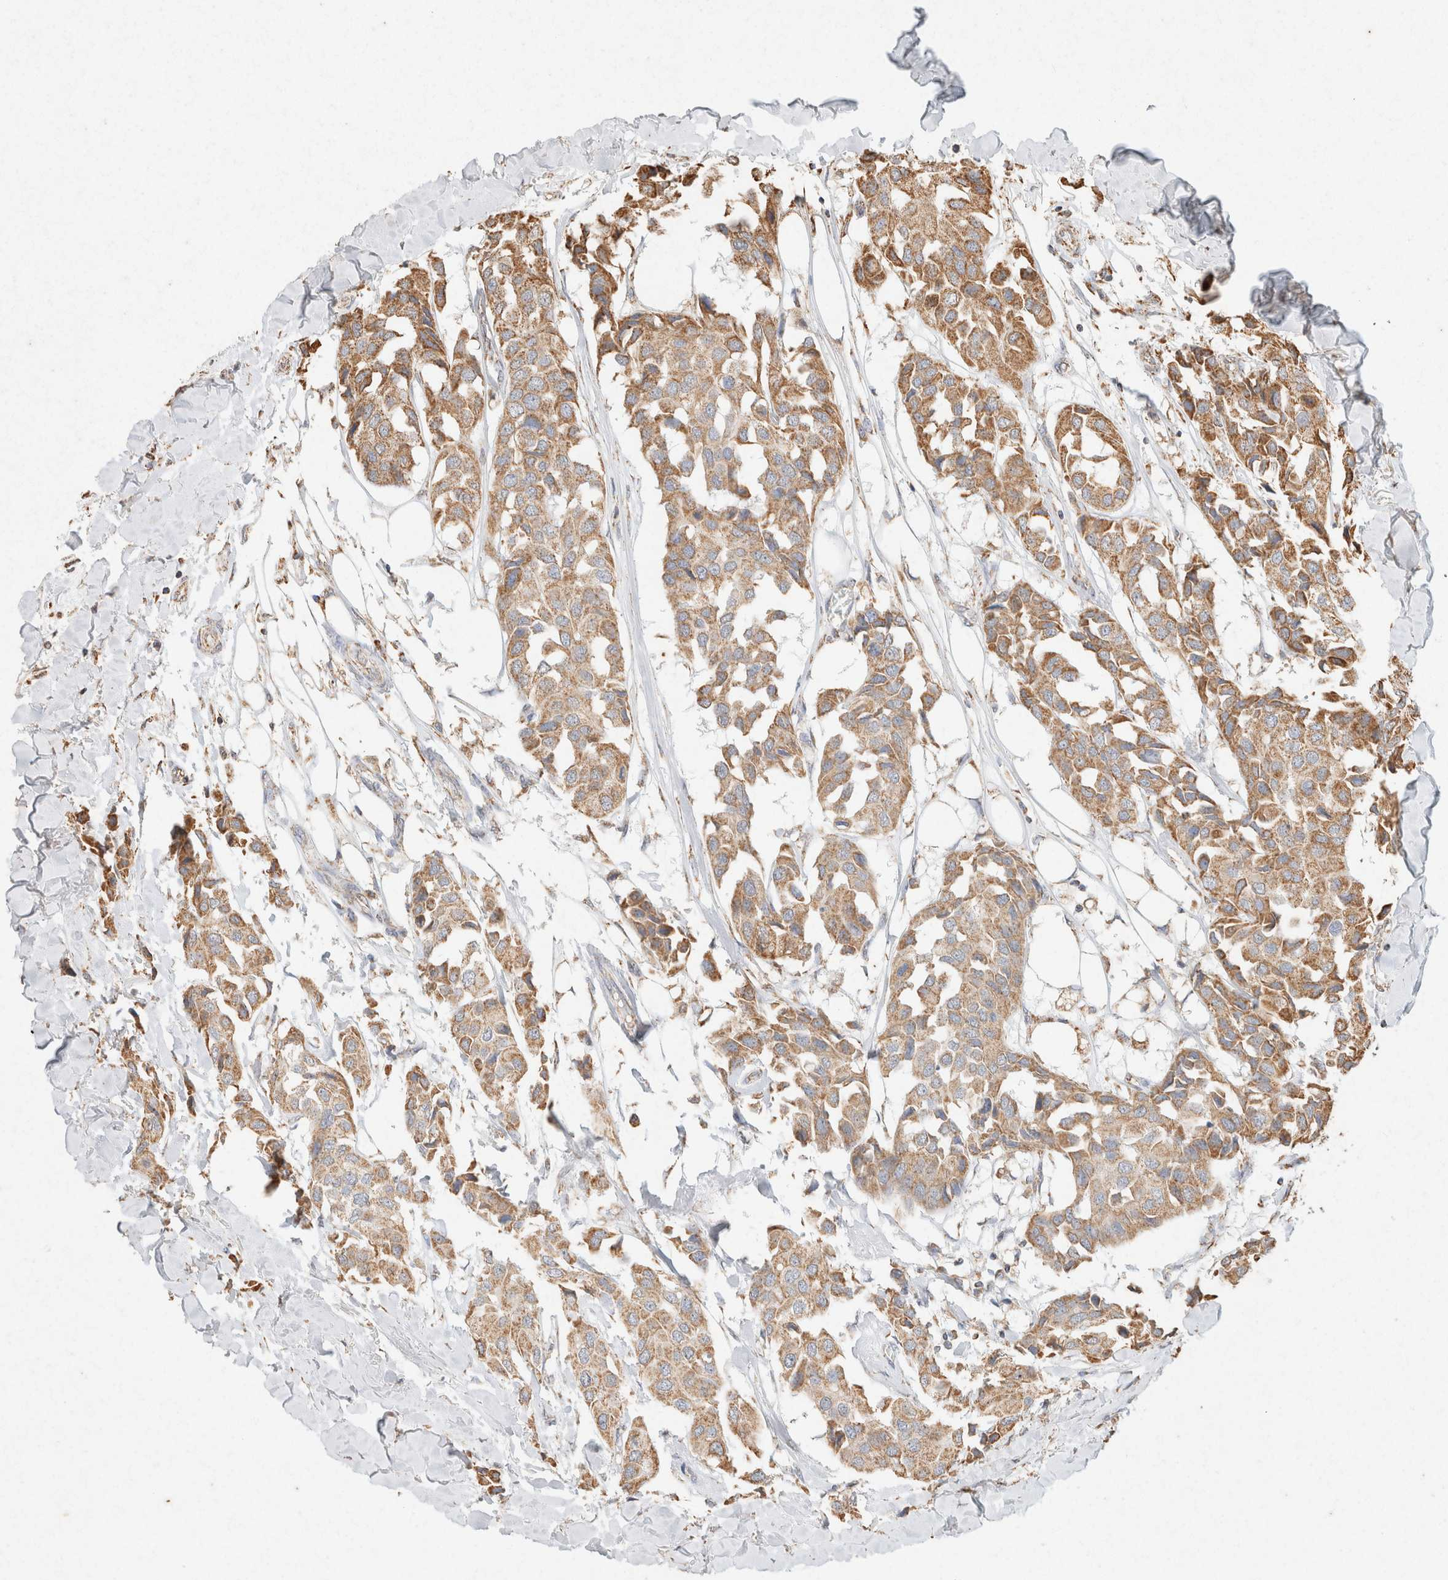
{"staining": {"intensity": "moderate", "quantity": "25%-75%", "location": "cytoplasmic/membranous"}, "tissue": "breast cancer", "cell_type": "Tumor cells", "image_type": "cancer", "snomed": [{"axis": "morphology", "description": "Duct carcinoma"}, {"axis": "topography", "description": "Breast"}], "caption": "Infiltrating ductal carcinoma (breast) stained for a protein exhibits moderate cytoplasmic/membranous positivity in tumor cells. Using DAB (brown) and hematoxylin (blue) stains, captured at high magnification using brightfield microscopy.", "gene": "SDC2", "patient": {"sex": "female", "age": 80}}